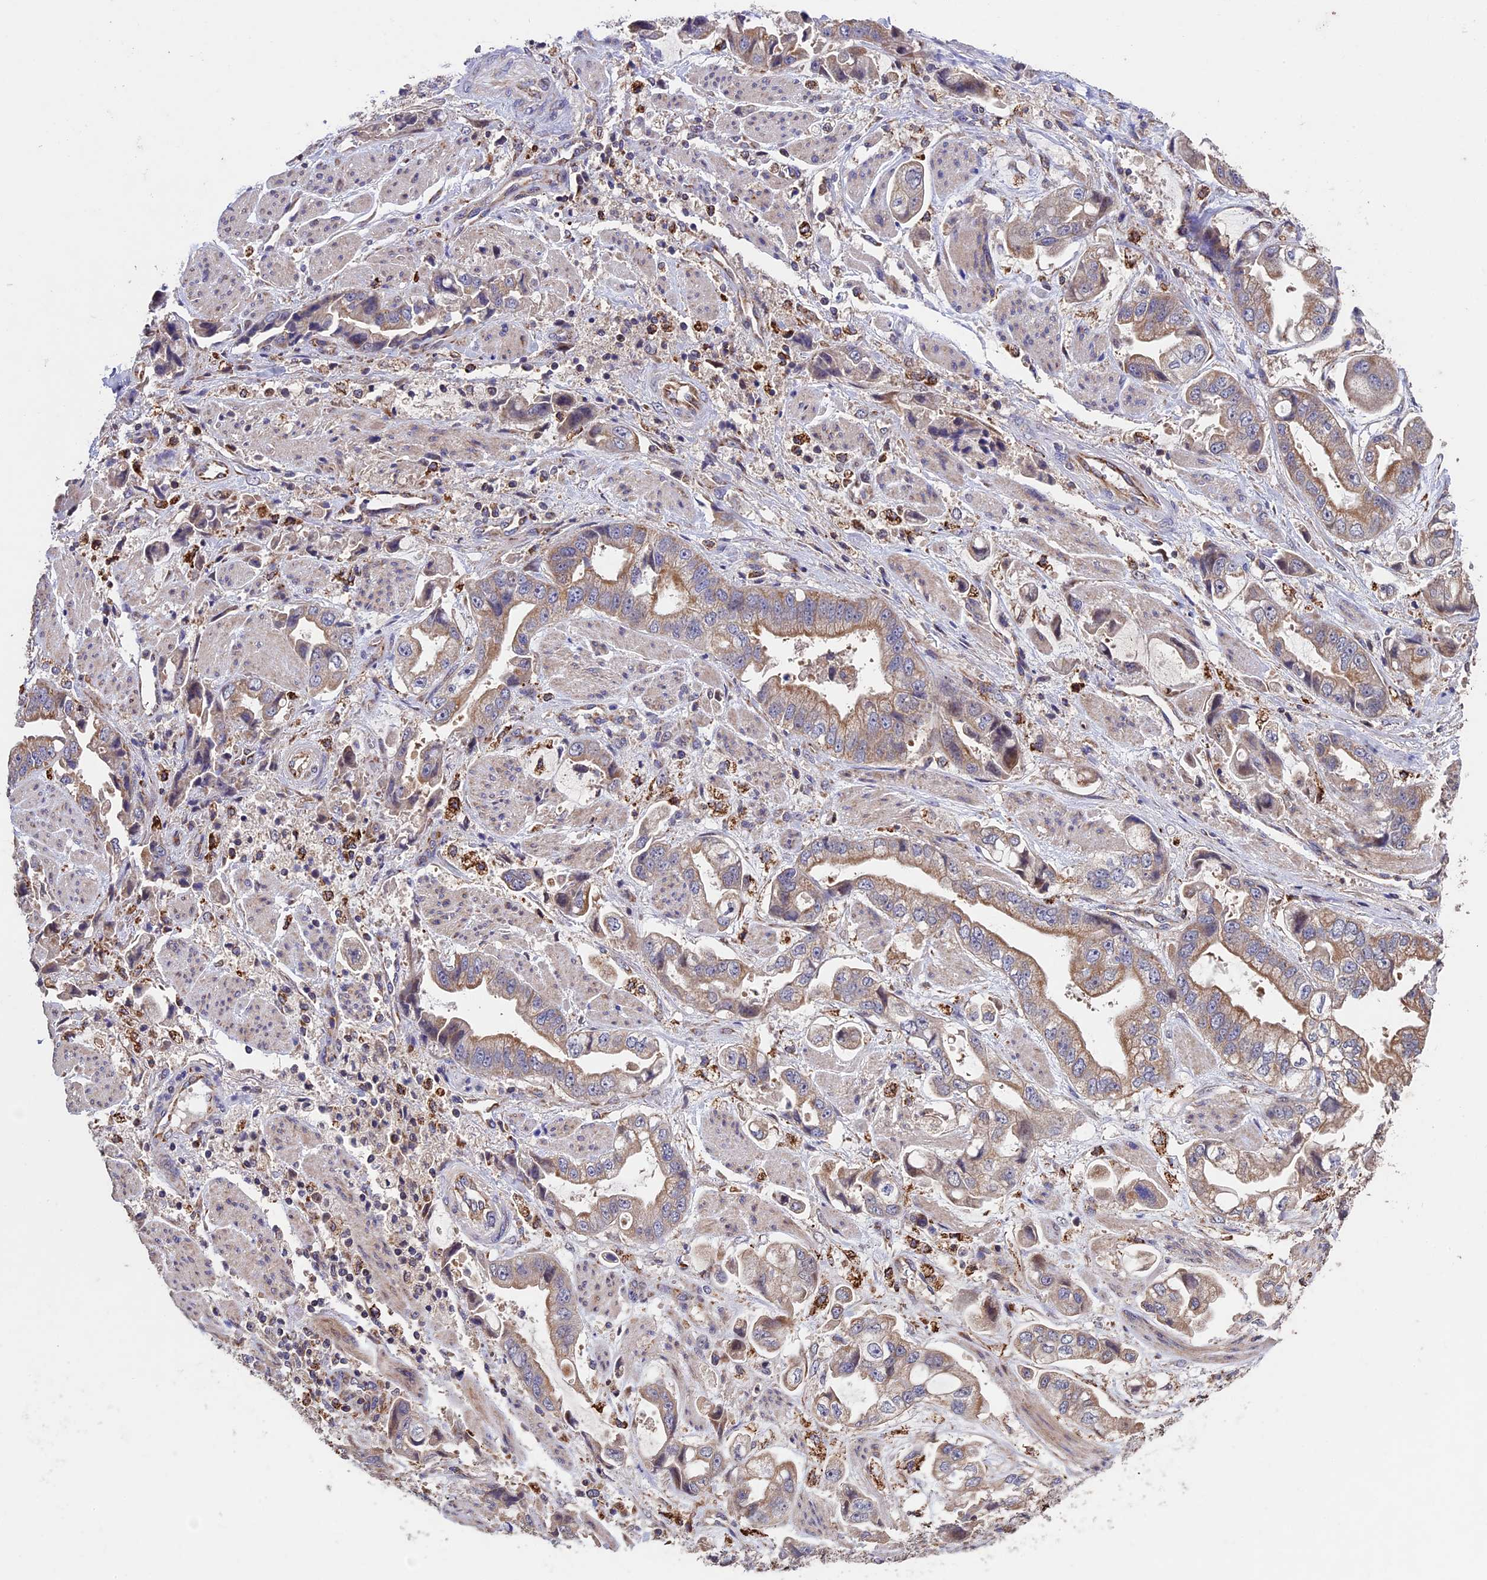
{"staining": {"intensity": "moderate", "quantity": ">75%", "location": "cytoplasmic/membranous"}, "tissue": "stomach cancer", "cell_type": "Tumor cells", "image_type": "cancer", "snomed": [{"axis": "morphology", "description": "Adenocarcinoma, NOS"}, {"axis": "topography", "description": "Stomach"}], "caption": "Human stomach adenocarcinoma stained for a protein (brown) exhibits moderate cytoplasmic/membranous positive expression in about >75% of tumor cells.", "gene": "RNF17", "patient": {"sex": "male", "age": 62}}